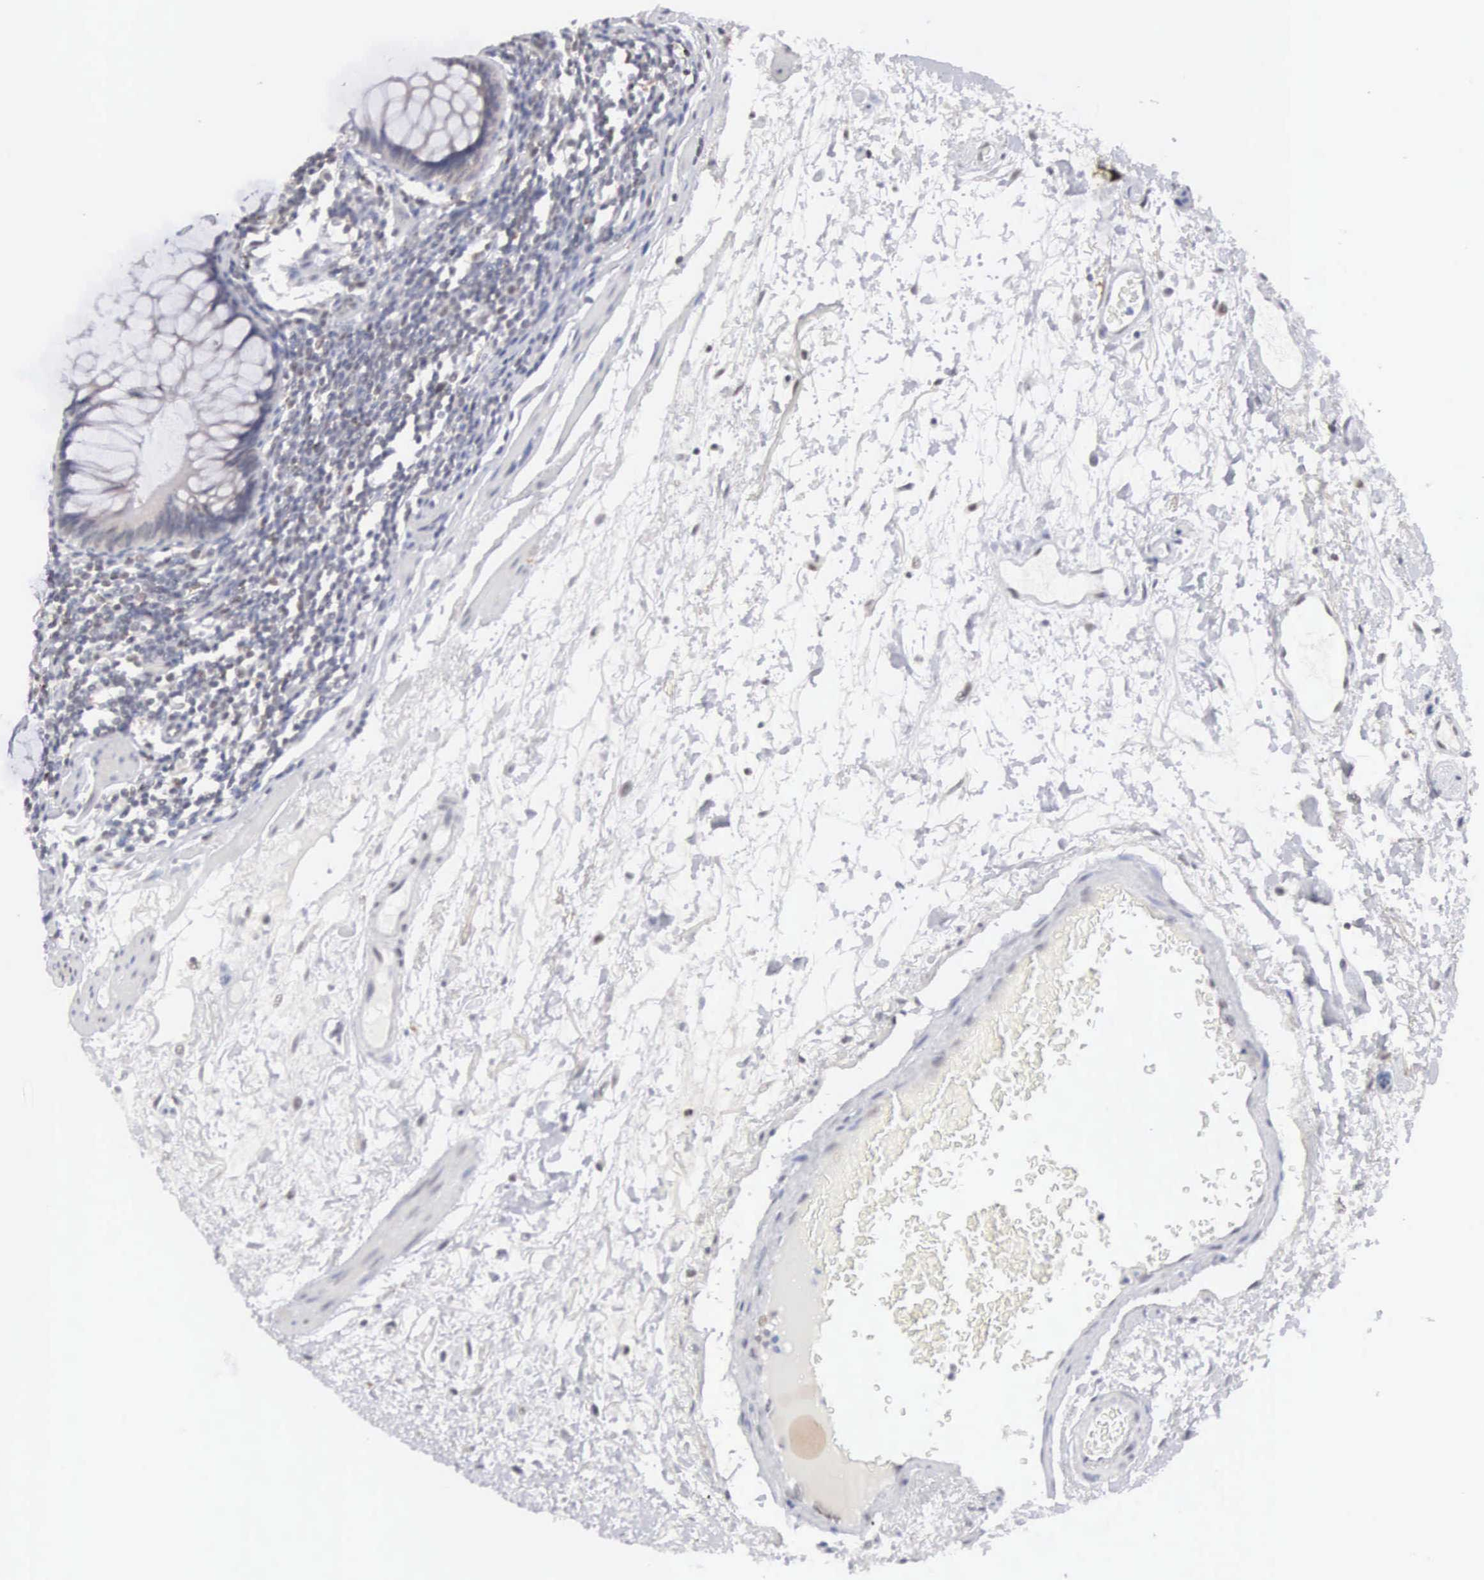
{"staining": {"intensity": "negative", "quantity": "none", "location": "none"}, "tissue": "colon", "cell_type": "Endothelial cells", "image_type": "normal", "snomed": [{"axis": "morphology", "description": "Normal tissue, NOS"}, {"axis": "topography", "description": "Colon"}], "caption": "Protein analysis of normal colon reveals no significant expression in endothelial cells. (DAB immunohistochemistry (IHC) with hematoxylin counter stain).", "gene": "MNAT1", "patient": {"sex": "male", "age": 1}}